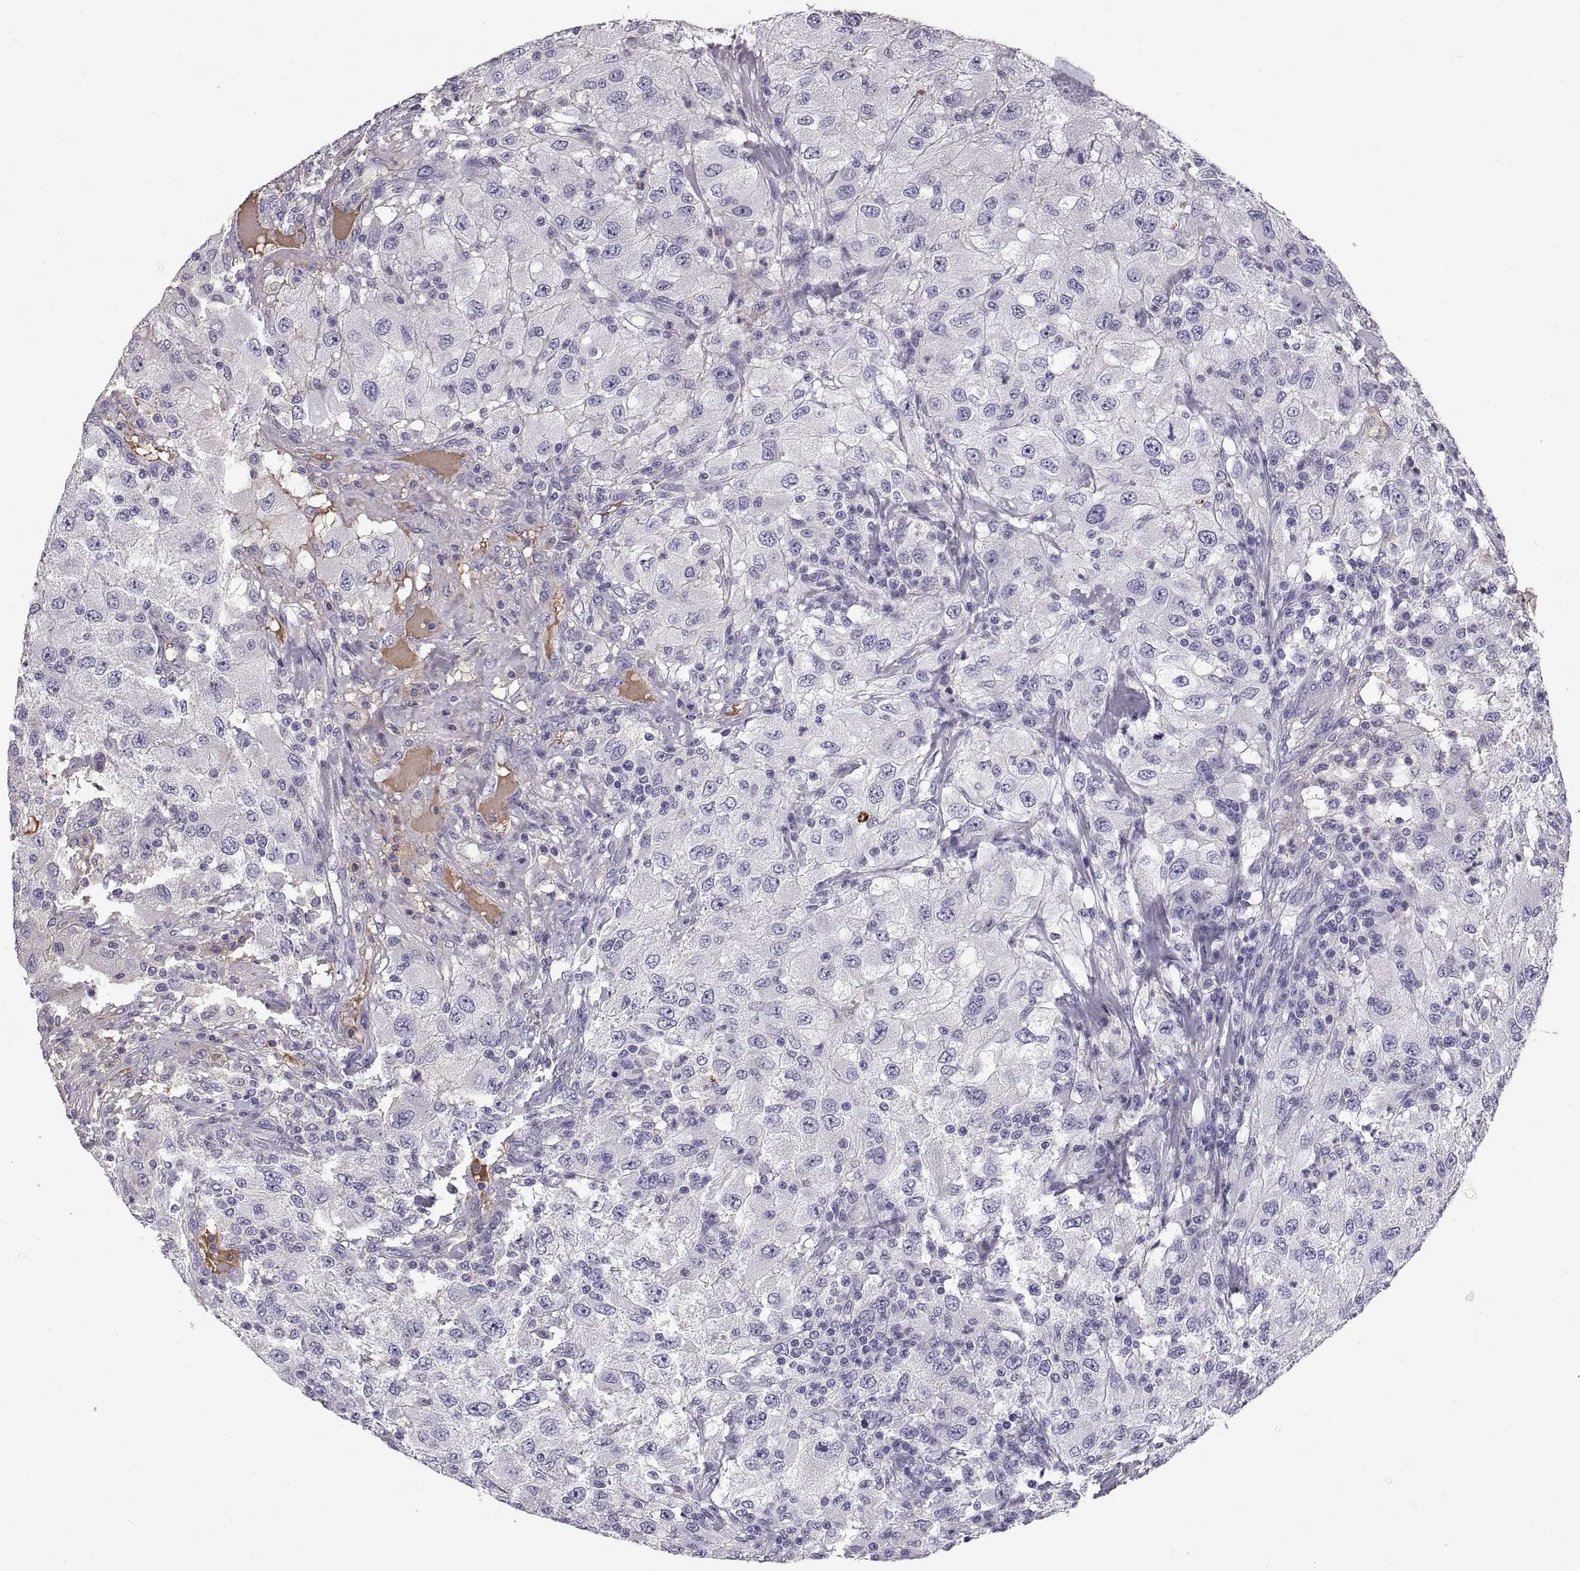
{"staining": {"intensity": "negative", "quantity": "none", "location": "none"}, "tissue": "renal cancer", "cell_type": "Tumor cells", "image_type": "cancer", "snomed": [{"axis": "morphology", "description": "Adenocarcinoma, NOS"}, {"axis": "topography", "description": "Kidney"}], "caption": "Immunohistochemical staining of human adenocarcinoma (renal) exhibits no significant expression in tumor cells. The staining was performed using DAB (3,3'-diaminobenzidine) to visualize the protein expression in brown, while the nuclei were stained in blue with hematoxylin (Magnification: 20x).", "gene": "ADAM32", "patient": {"sex": "female", "age": 67}}